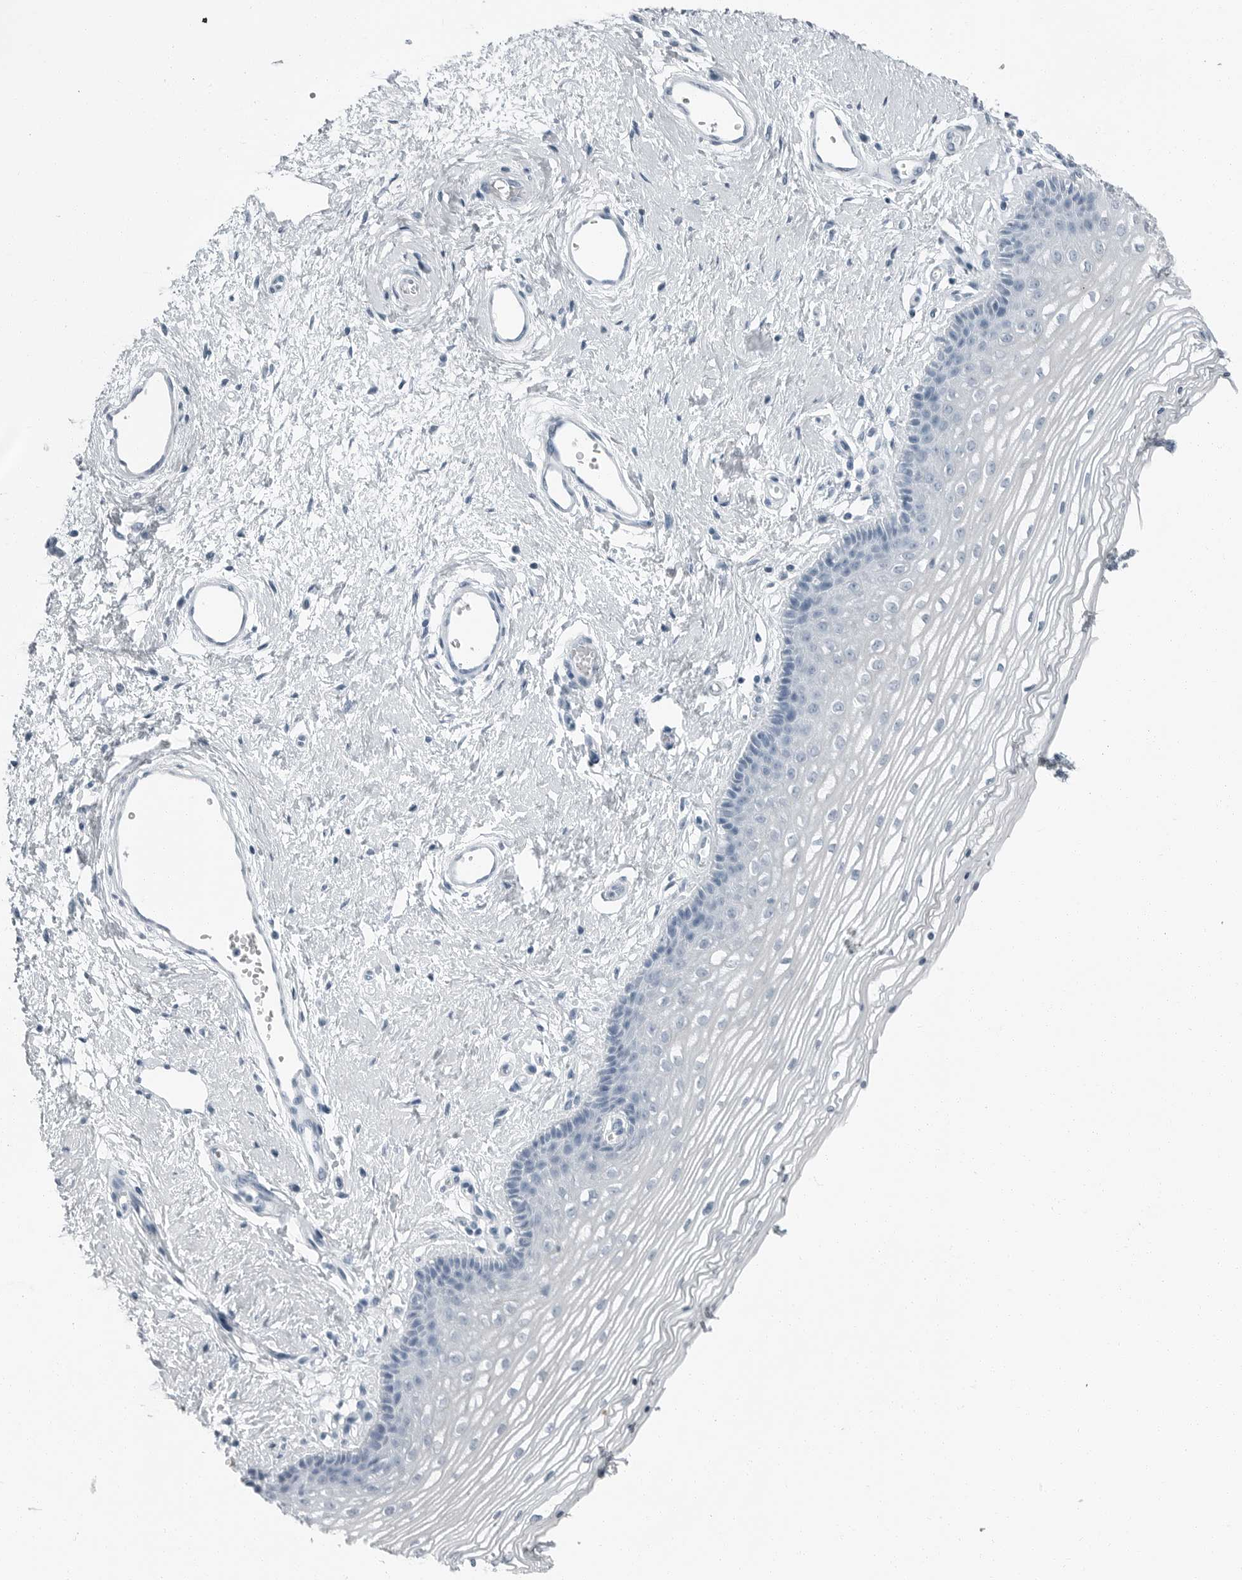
{"staining": {"intensity": "negative", "quantity": "none", "location": "none"}, "tissue": "vagina", "cell_type": "Squamous epithelial cells", "image_type": "normal", "snomed": [{"axis": "morphology", "description": "Normal tissue, NOS"}, {"axis": "topography", "description": "Vagina"}], "caption": "Immunohistochemistry of benign human vagina demonstrates no expression in squamous epithelial cells. (Immunohistochemistry (ihc), brightfield microscopy, high magnification).", "gene": "FABP6", "patient": {"sex": "female", "age": 46}}